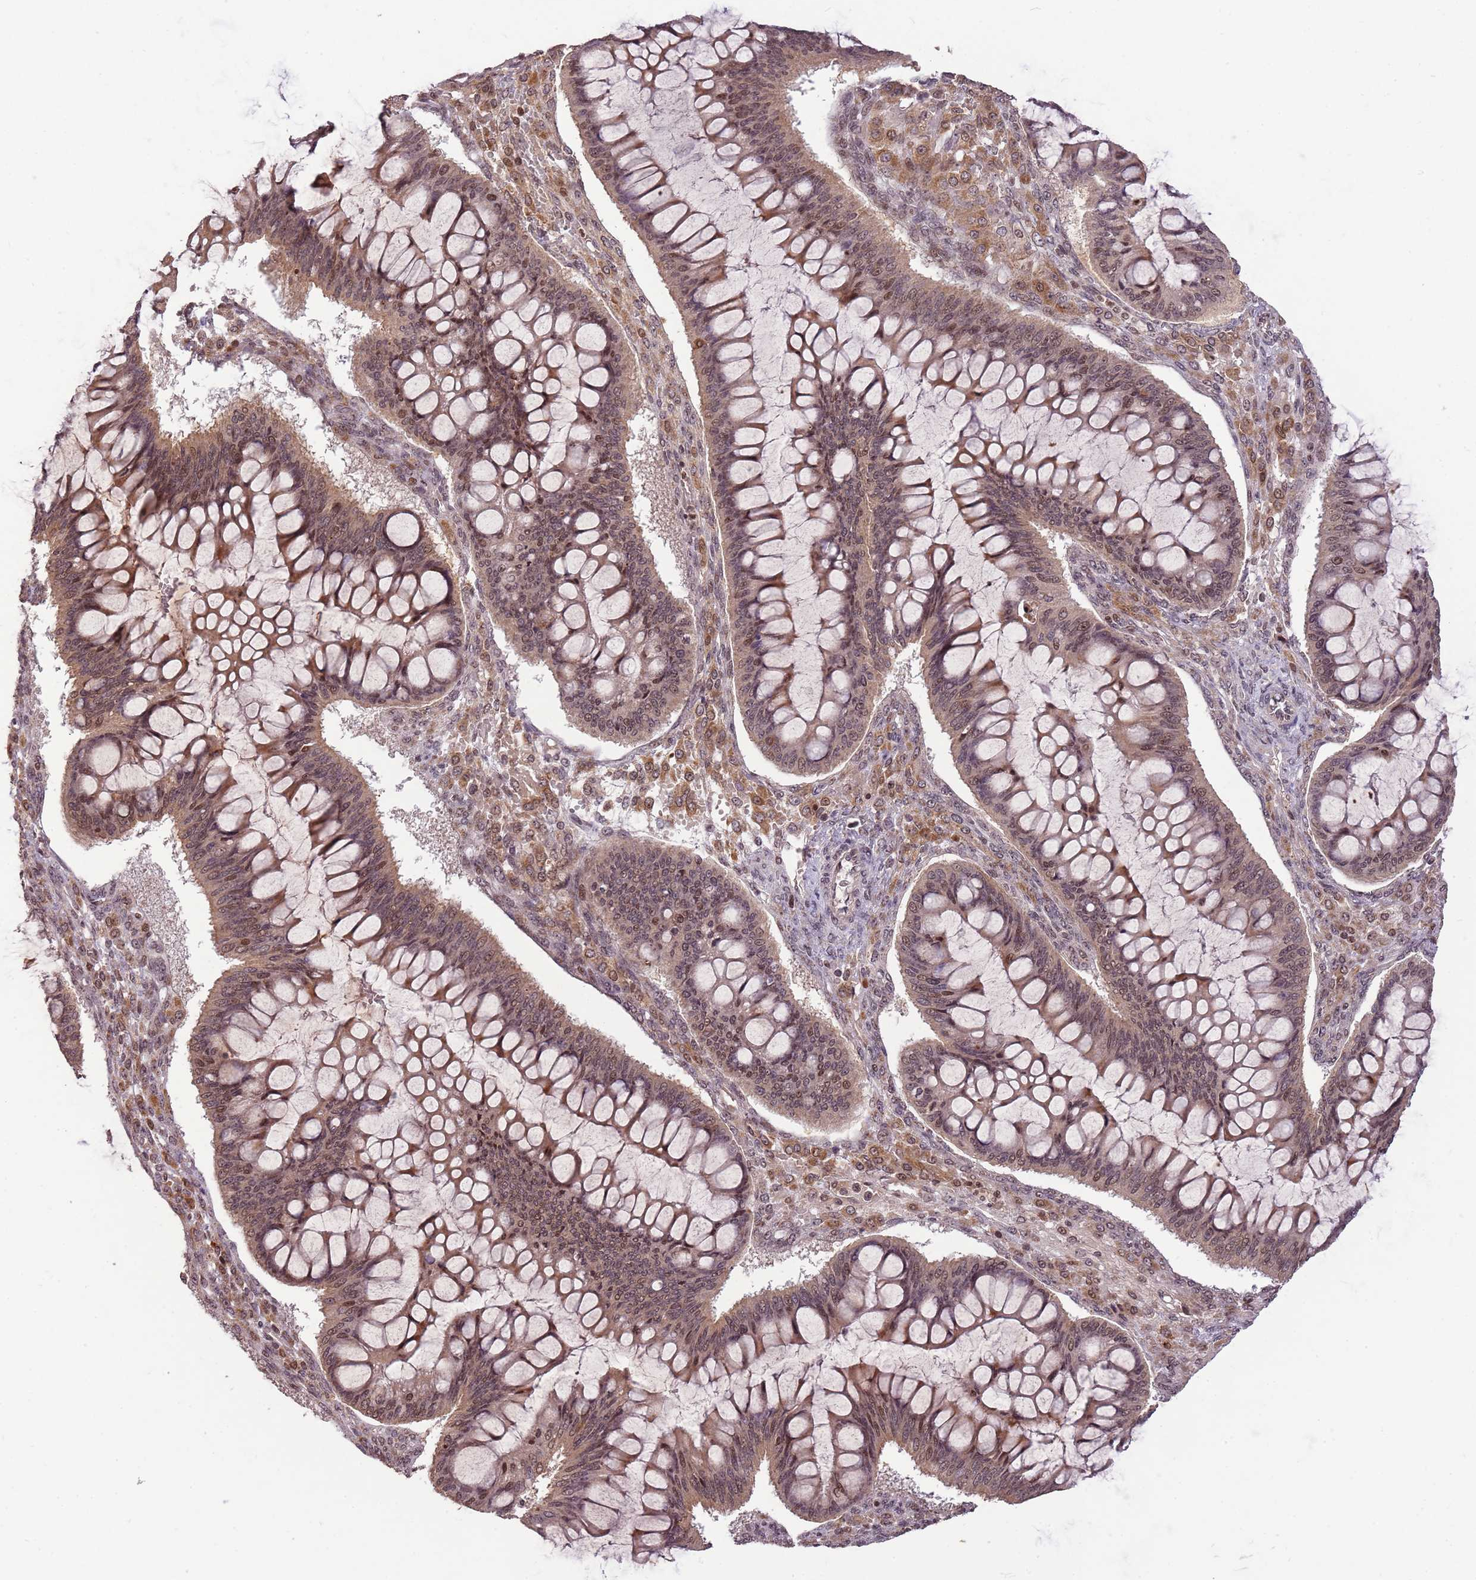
{"staining": {"intensity": "moderate", "quantity": "25%-75%", "location": "nuclear"}, "tissue": "ovarian cancer", "cell_type": "Tumor cells", "image_type": "cancer", "snomed": [{"axis": "morphology", "description": "Cystadenocarcinoma, mucinous, NOS"}, {"axis": "topography", "description": "Ovary"}], "caption": "This micrograph displays immunohistochemistry (IHC) staining of ovarian mucinous cystadenocarcinoma, with medium moderate nuclear staining in about 25%-75% of tumor cells.", "gene": "SAMSN1", "patient": {"sex": "female", "age": 73}}